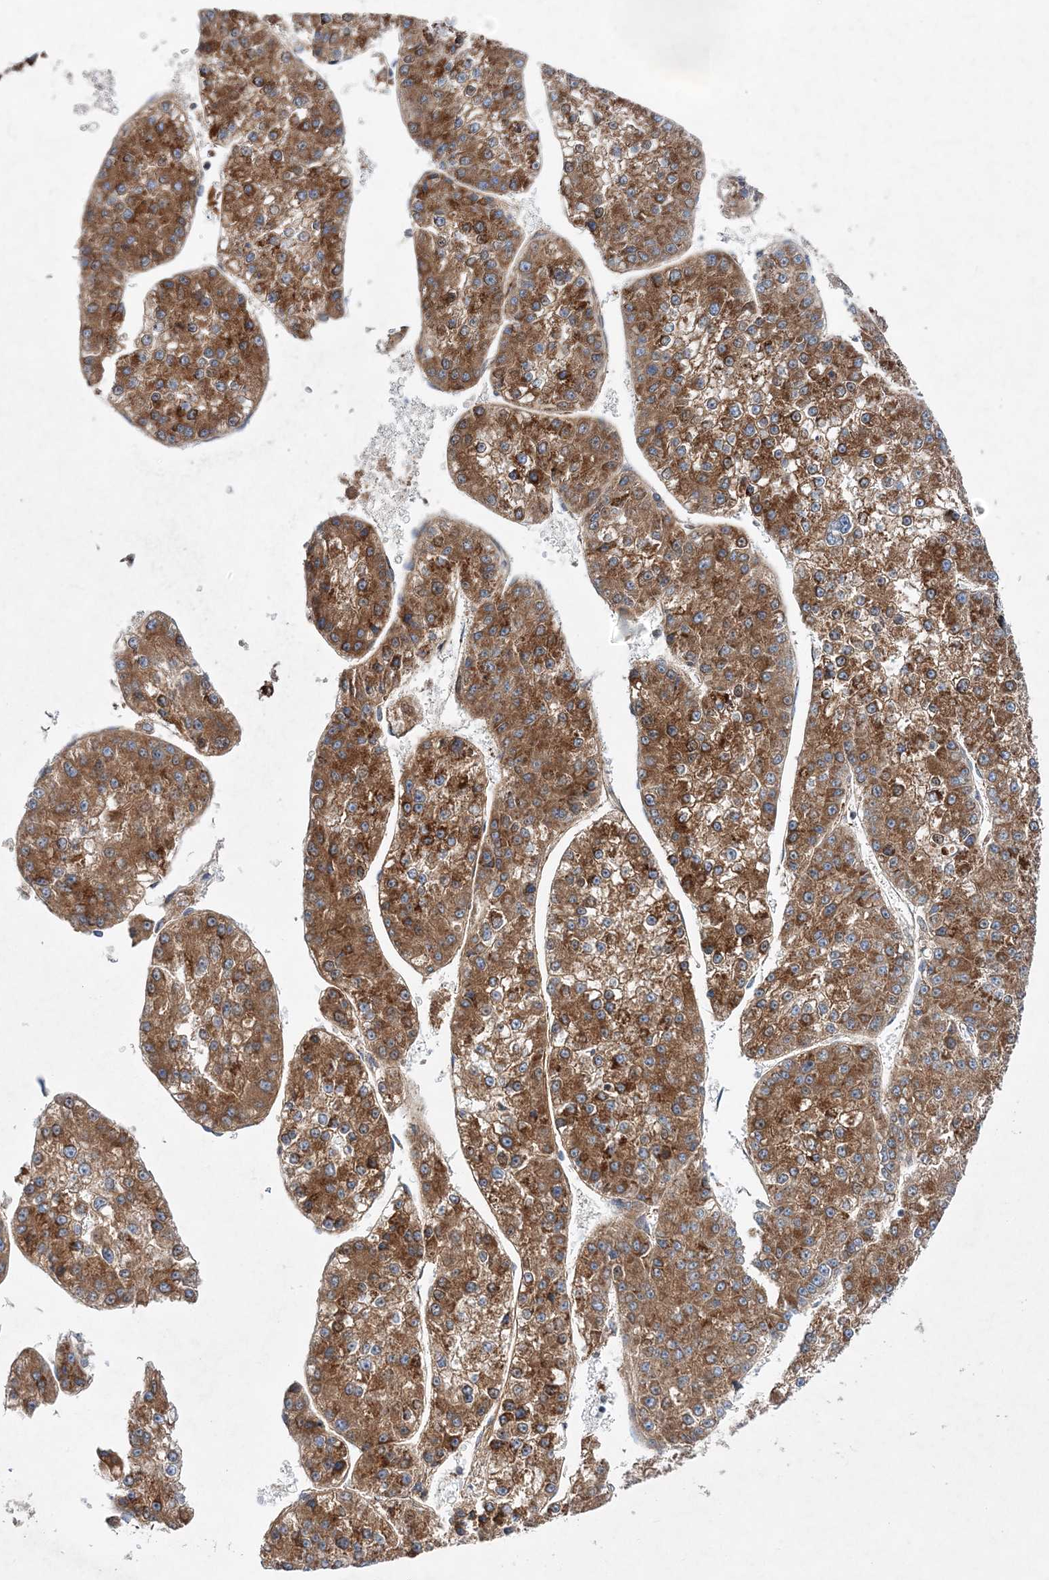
{"staining": {"intensity": "moderate", "quantity": ">75%", "location": "cytoplasmic/membranous"}, "tissue": "liver cancer", "cell_type": "Tumor cells", "image_type": "cancer", "snomed": [{"axis": "morphology", "description": "Carcinoma, Hepatocellular, NOS"}, {"axis": "topography", "description": "Liver"}], "caption": "Liver cancer stained for a protein shows moderate cytoplasmic/membranous positivity in tumor cells.", "gene": "NGLY1", "patient": {"sex": "female", "age": 73}}